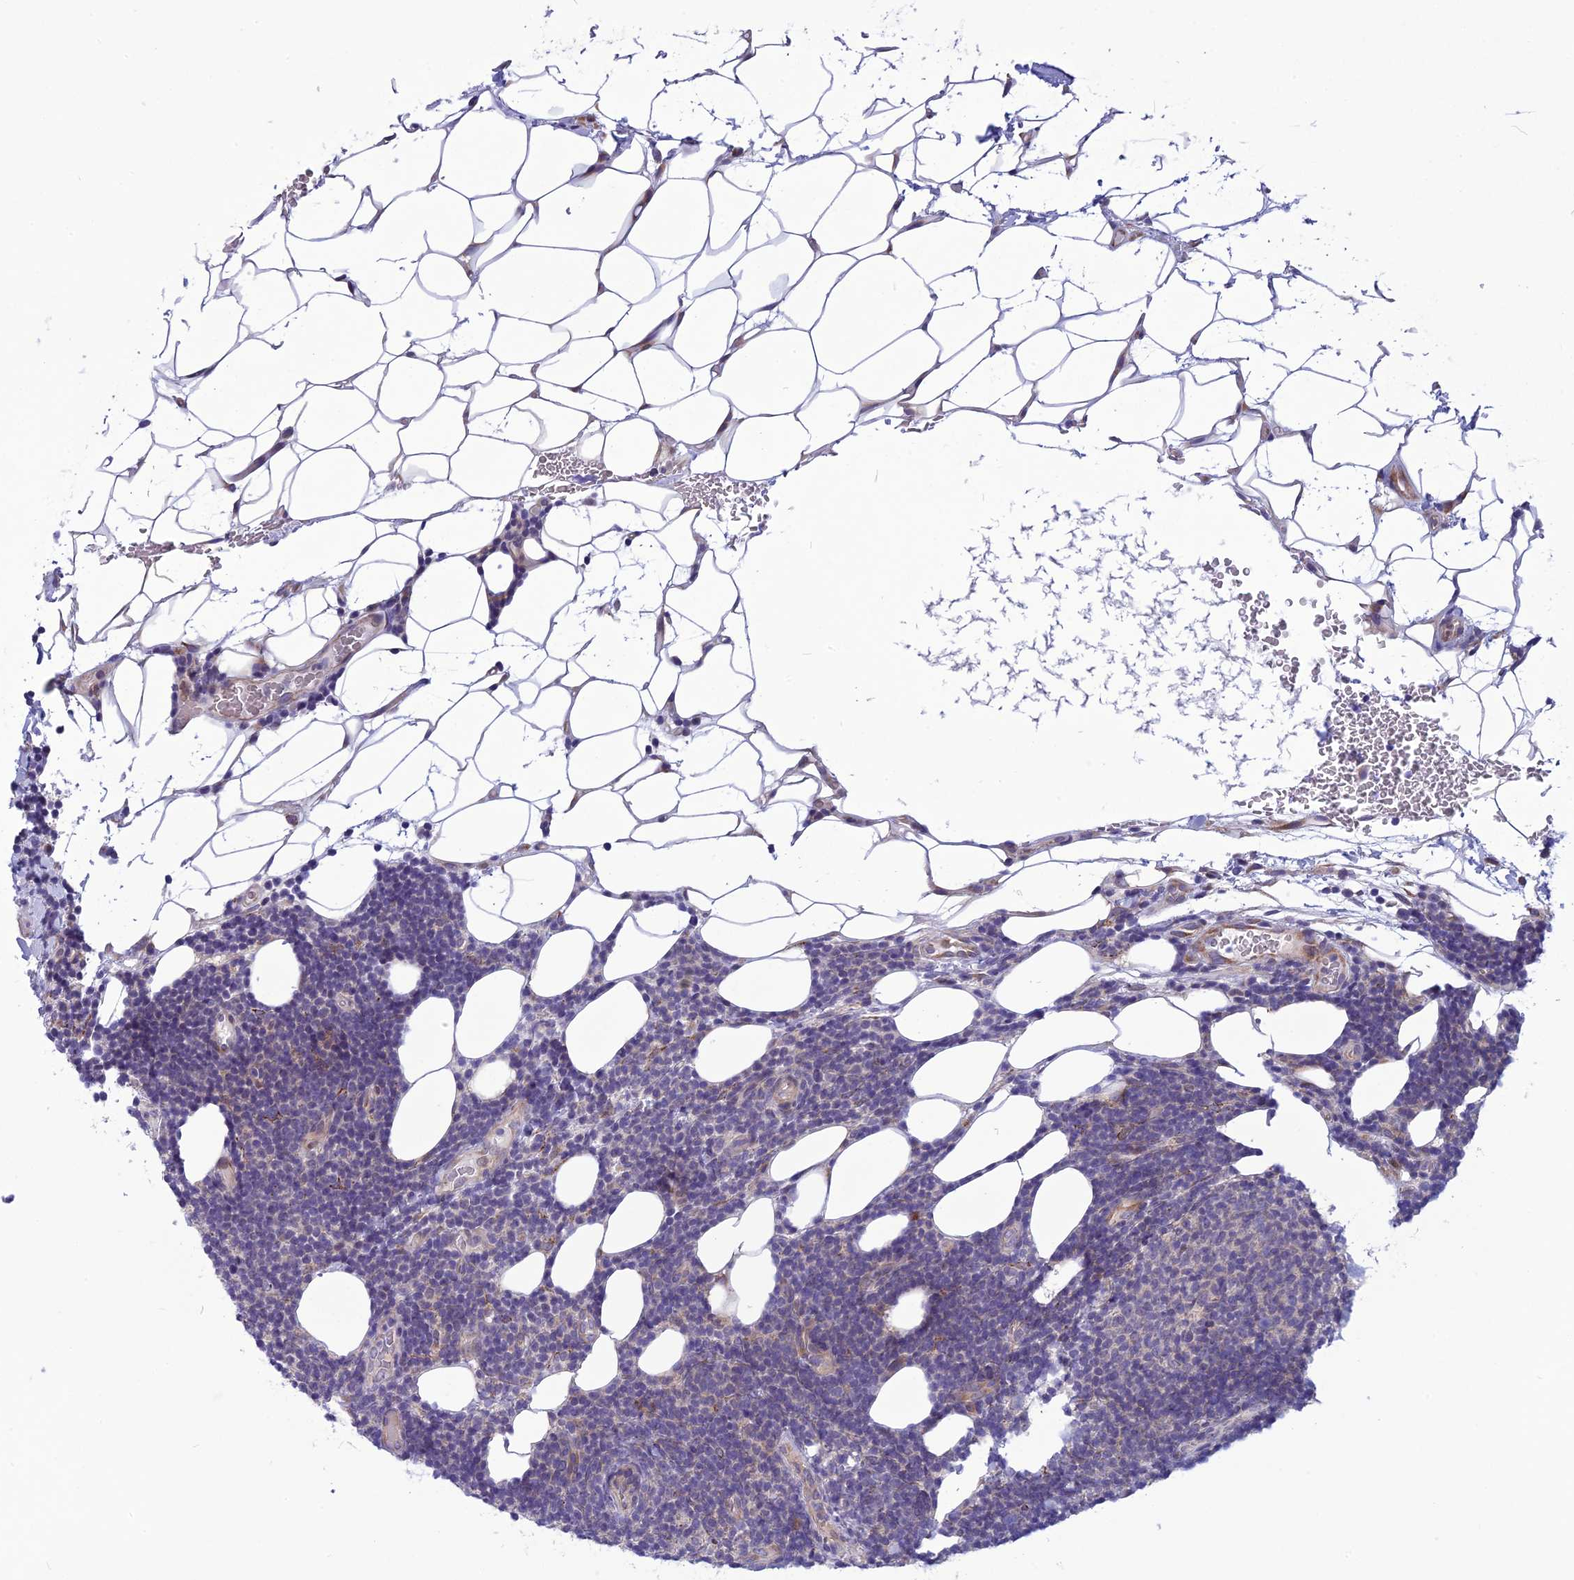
{"staining": {"intensity": "negative", "quantity": "none", "location": "none"}, "tissue": "lymphoma", "cell_type": "Tumor cells", "image_type": "cancer", "snomed": [{"axis": "morphology", "description": "Malignant lymphoma, non-Hodgkin's type, Low grade"}, {"axis": "topography", "description": "Lymph node"}], "caption": "Tumor cells show no significant protein expression in low-grade malignant lymphoma, non-Hodgkin's type.", "gene": "PSMF1", "patient": {"sex": "male", "age": 66}}